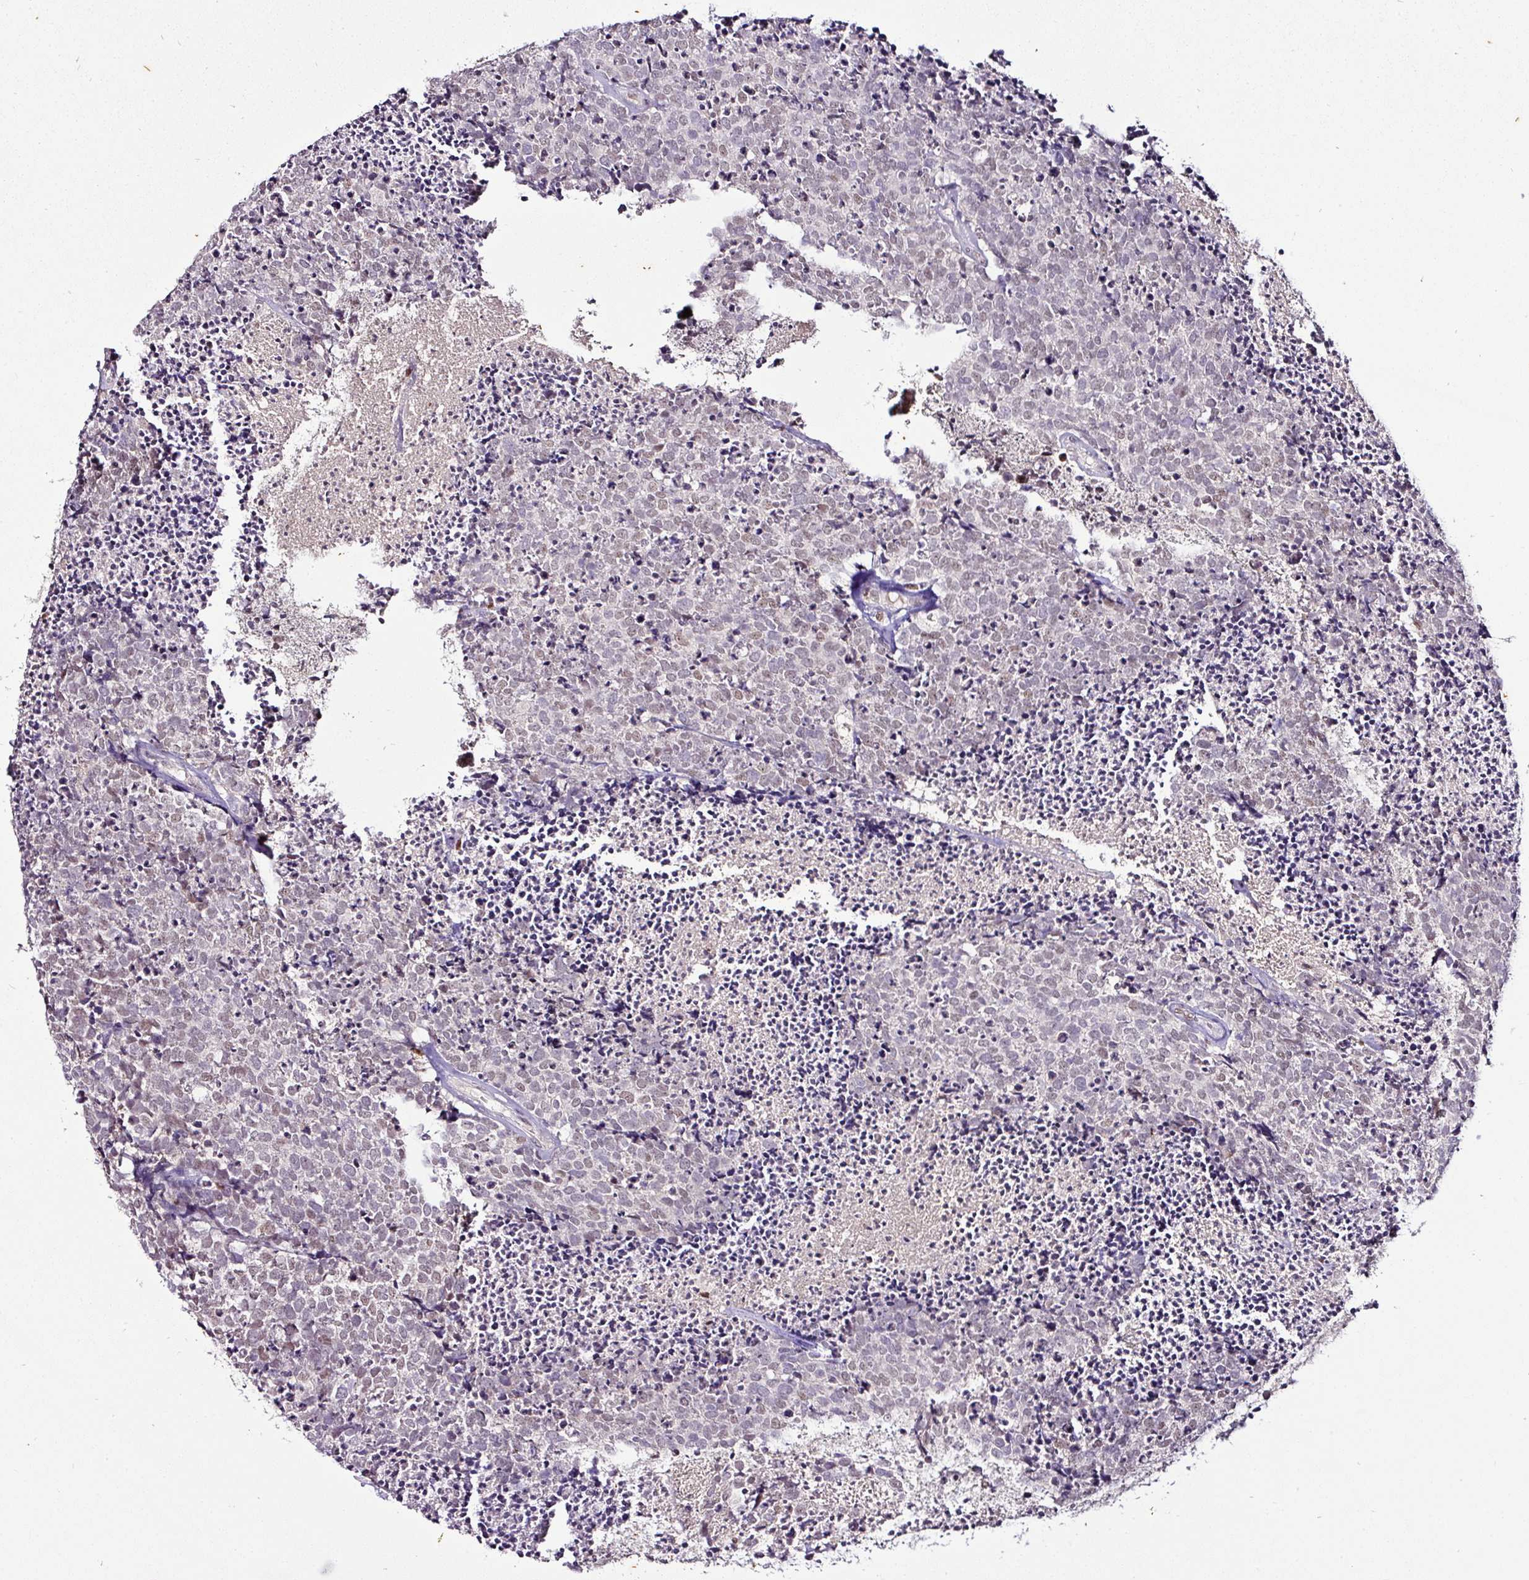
{"staining": {"intensity": "weak", "quantity": "<25%", "location": "nuclear"}, "tissue": "carcinoid", "cell_type": "Tumor cells", "image_type": "cancer", "snomed": [{"axis": "morphology", "description": "Carcinoid, malignant, NOS"}, {"axis": "topography", "description": "Skin"}], "caption": "The micrograph shows no staining of tumor cells in carcinoid (malignant).", "gene": "KLF16", "patient": {"sex": "female", "age": 79}}